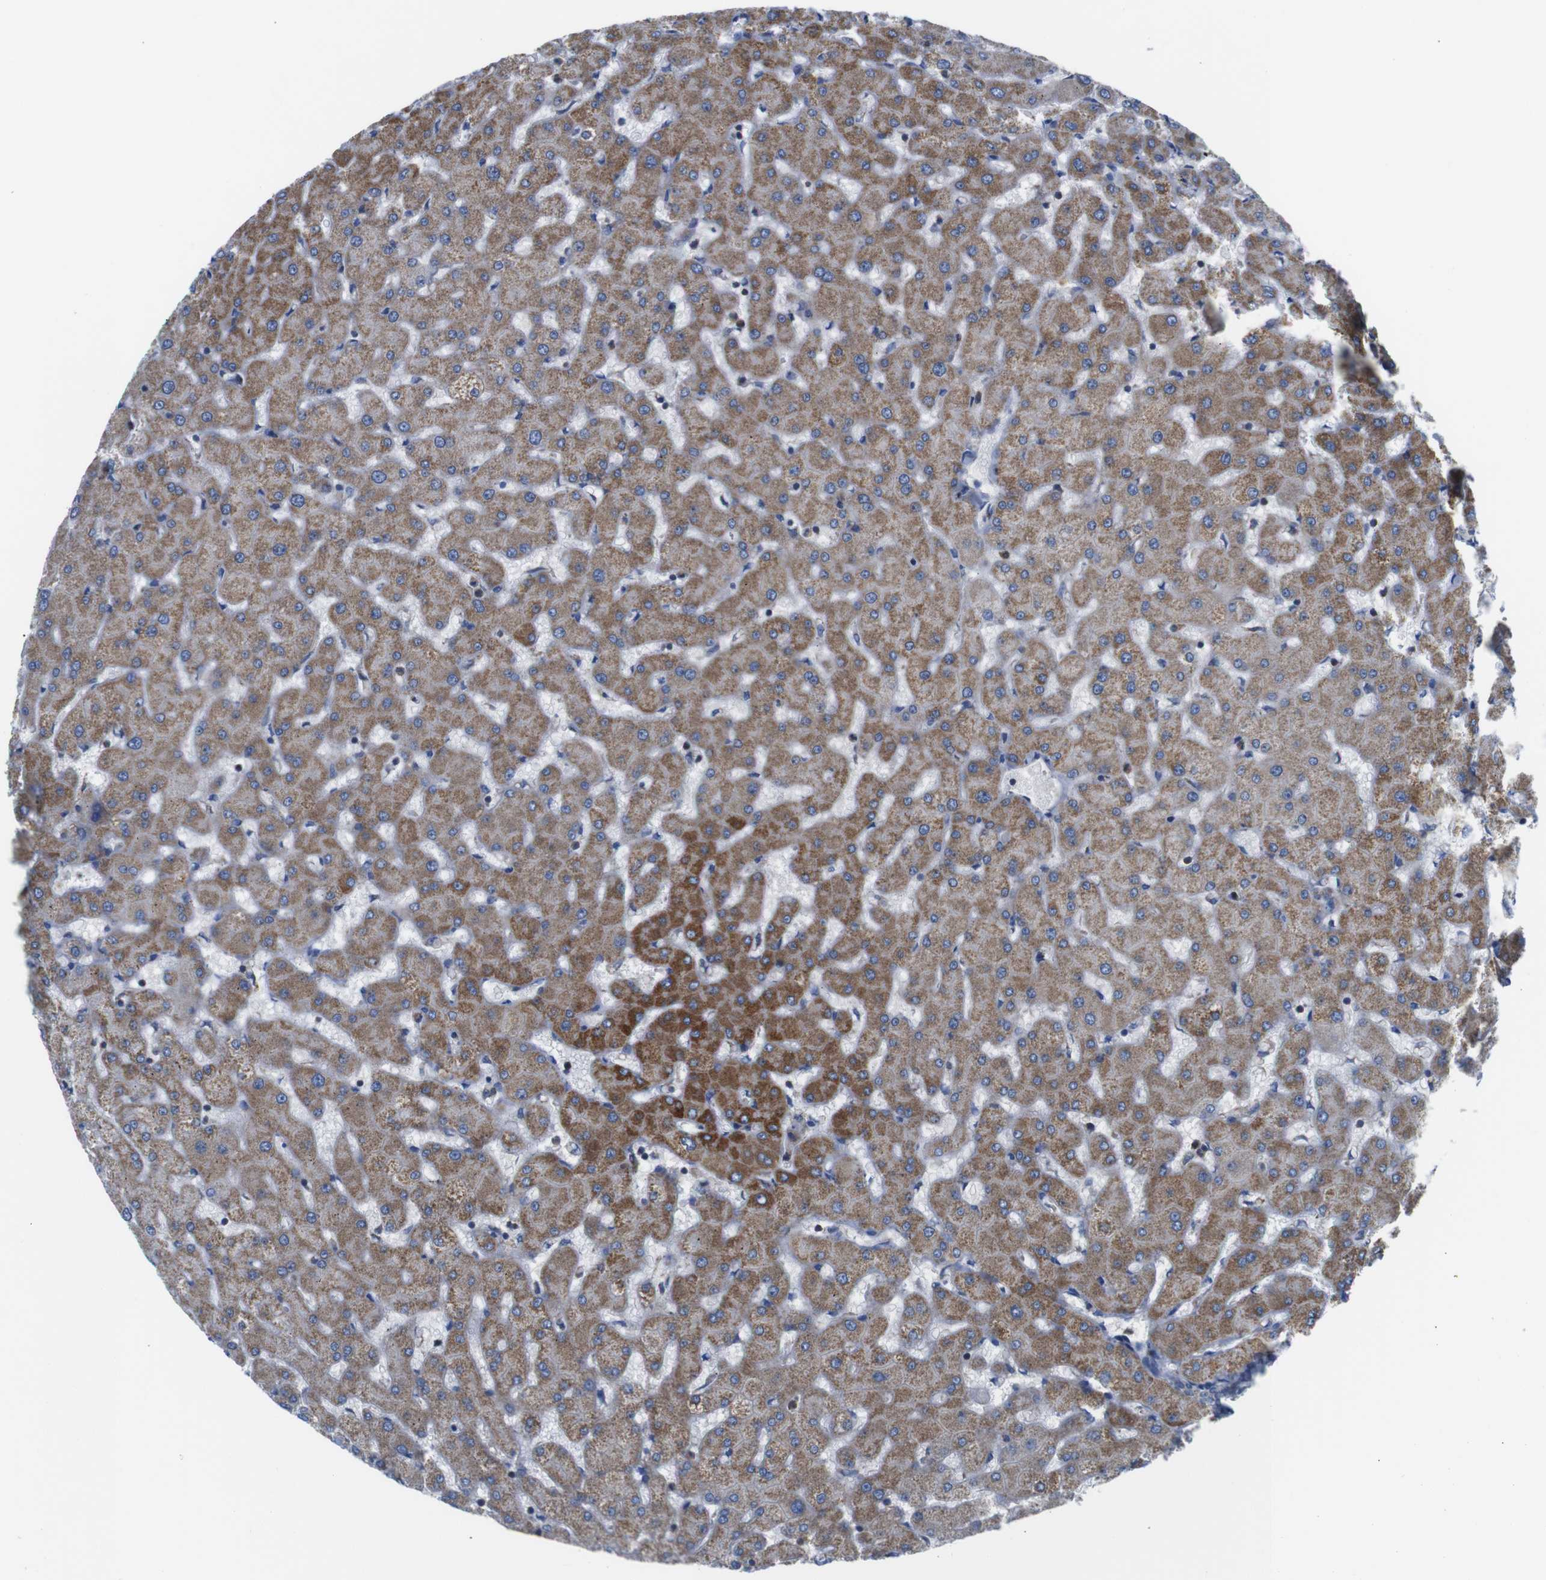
{"staining": {"intensity": "moderate", "quantity": ">75%", "location": "cytoplasmic/membranous"}, "tissue": "liver", "cell_type": "Cholangiocytes", "image_type": "normal", "snomed": [{"axis": "morphology", "description": "Normal tissue, NOS"}, {"axis": "topography", "description": "Liver"}], "caption": "Immunohistochemistry (IHC) histopathology image of unremarkable liver stained for a protein (brown), which reveals medium levels of moderate cytoplasmic/membranous positivity in about >75% of cholangiocytes.", "gene": "PDCD1LG2", "patient": {"sex": "female", "age": 63}}